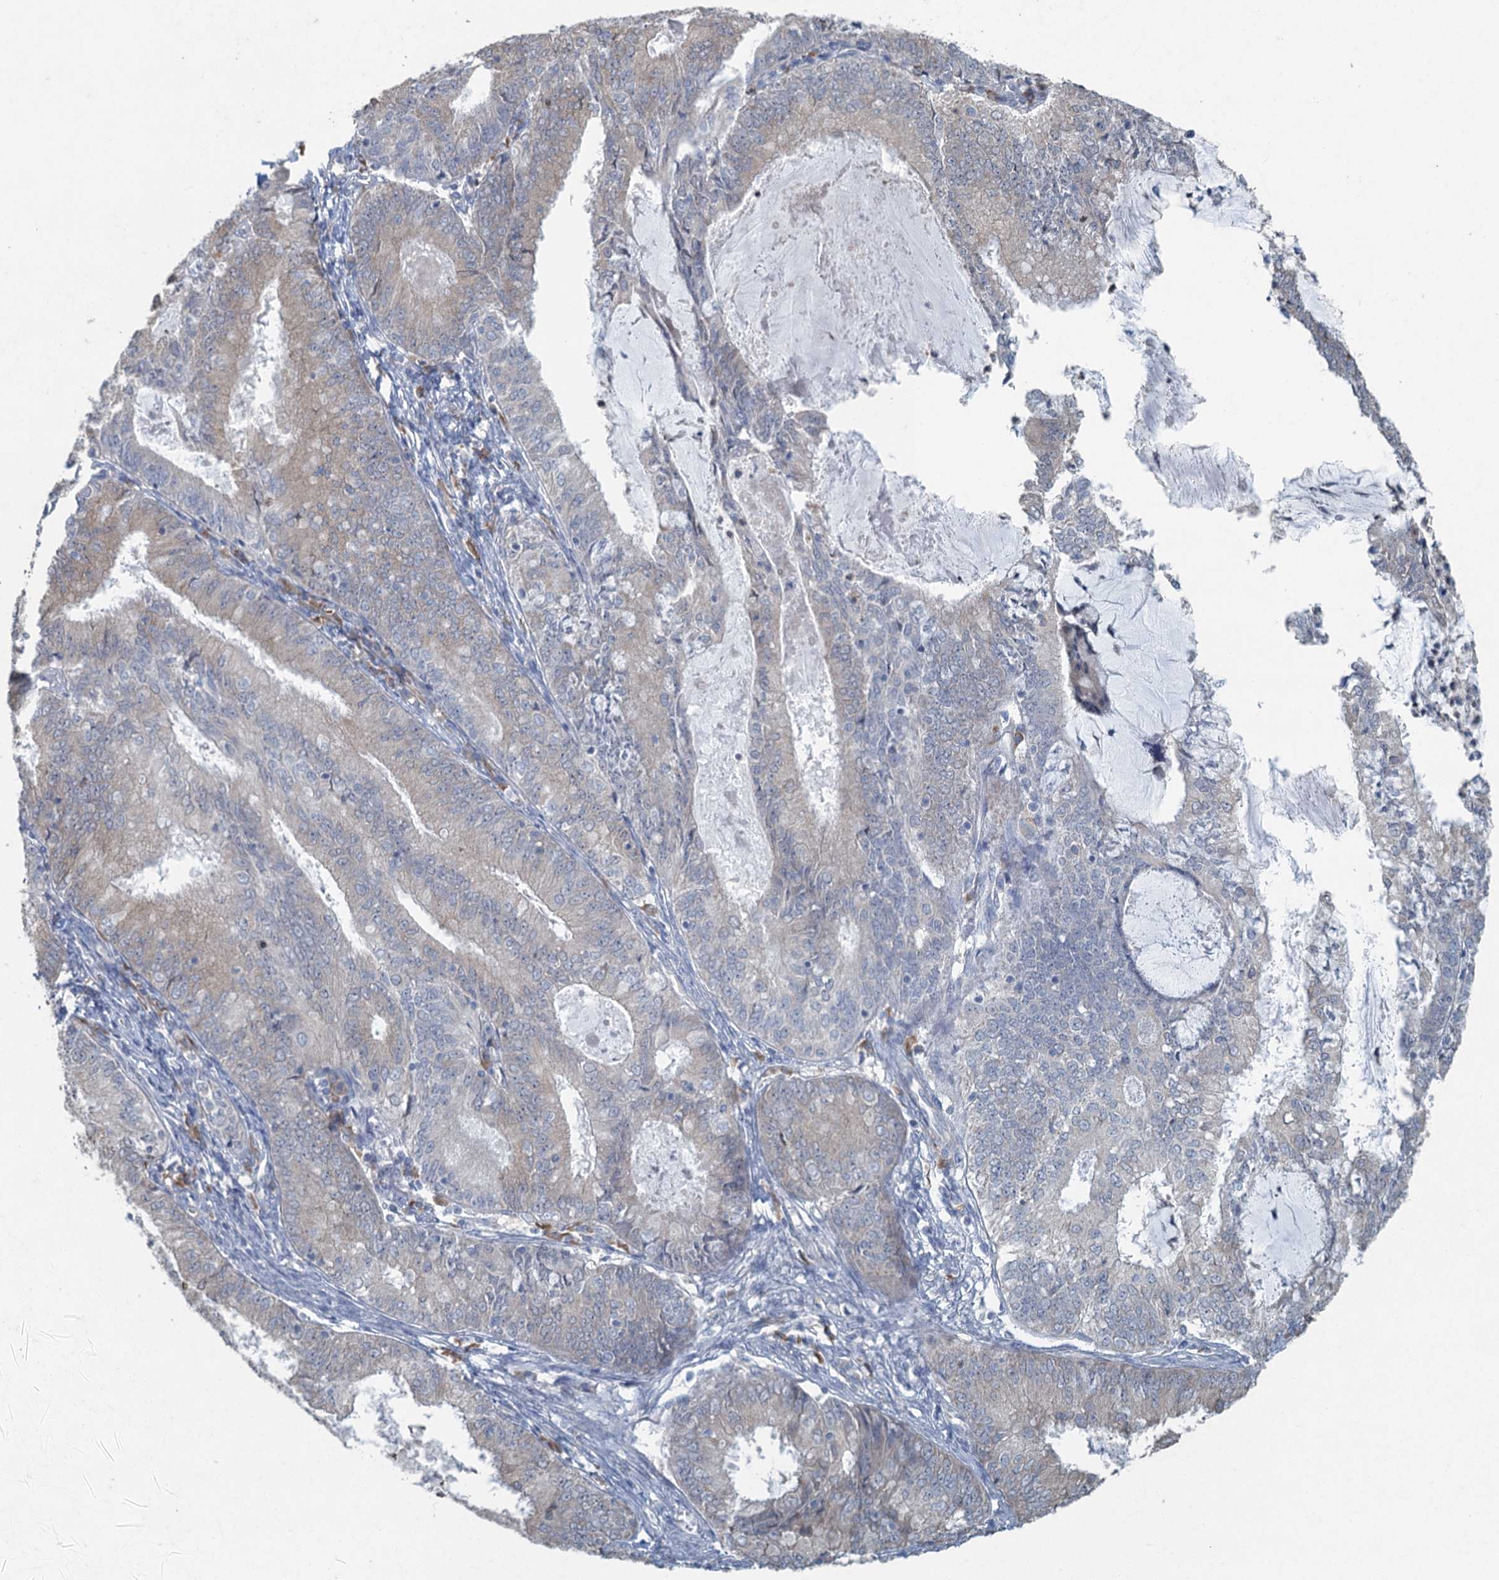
{"staining": {"intensity": "negative", "quantity": "none", "location": "none"}, "tissue": "endometrial cancer", "cell_type": "Tumor cells", "image_type": "cancer", "snomed": [{"axis": "morphology", "description": "Adenocarcinoma, NOS"}, {"axis": "topography", "description": "Endometrium"}], "caption": "IHC histopathology image of neoplastic tissue: human endometrial cancer stained with DAB shows no significant protein expression in tumor cells.", "gene": "TEX35", "patient": {"sex": "female", "age": 57}}